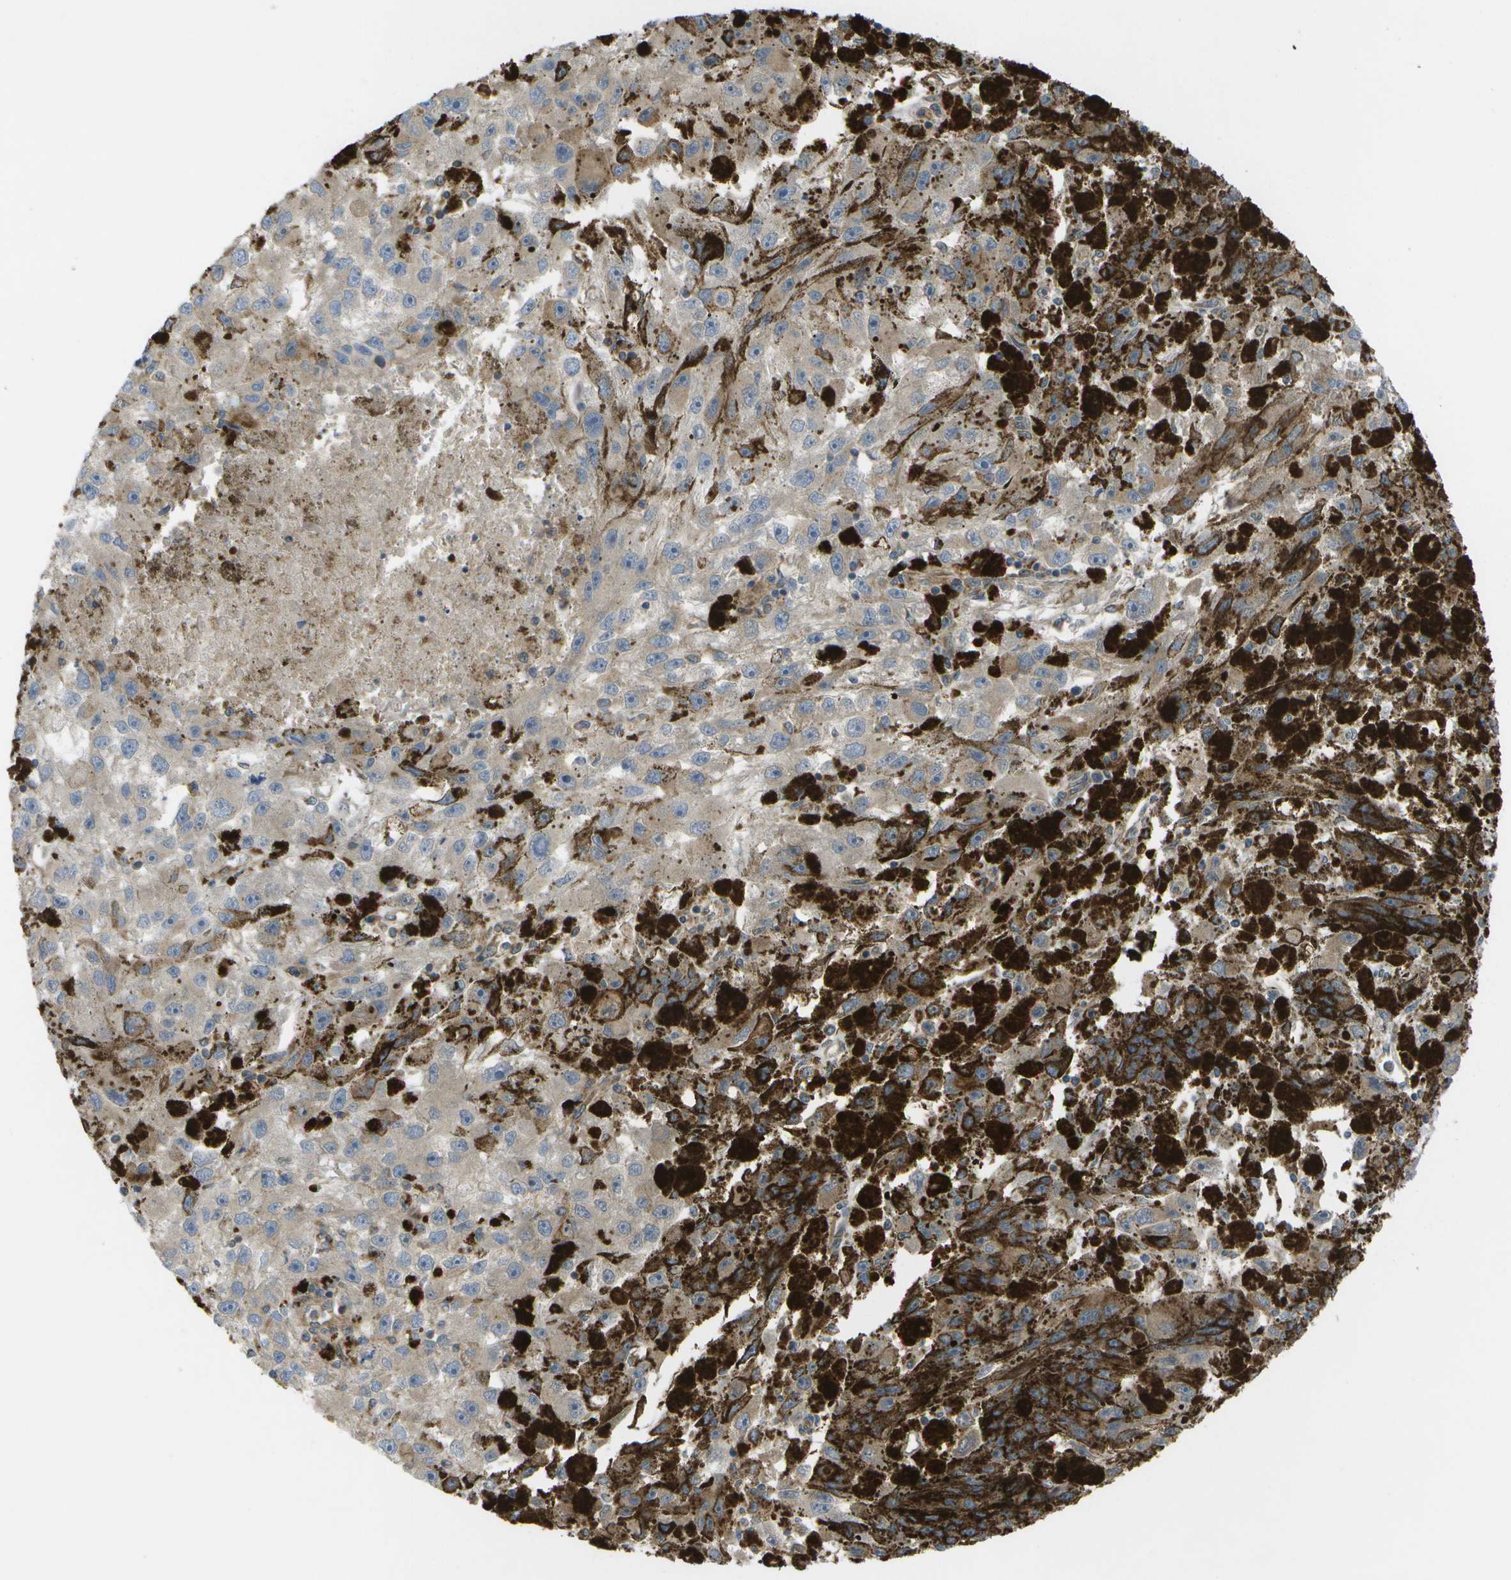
{"staining": {"intensity": "moderate", "quantity": "<25%", "location": "cytoplasmic/membranous"}, "tissue": "melanoma", "cell_type": "Tumor cells", "image_type": "cancer", "snomed": [{"axis": "morphology", "description": "Malignant melanoma, NOS"}, {"axis": "topography", "description": "Skin"}], "caption": "Moderate cytoplasmic/membranous protein expression is seen in approximately <25% of tumor cells in malignant melanoma.", "gene": "DPM3", "patient": {"sex": "female", "age": 104}}